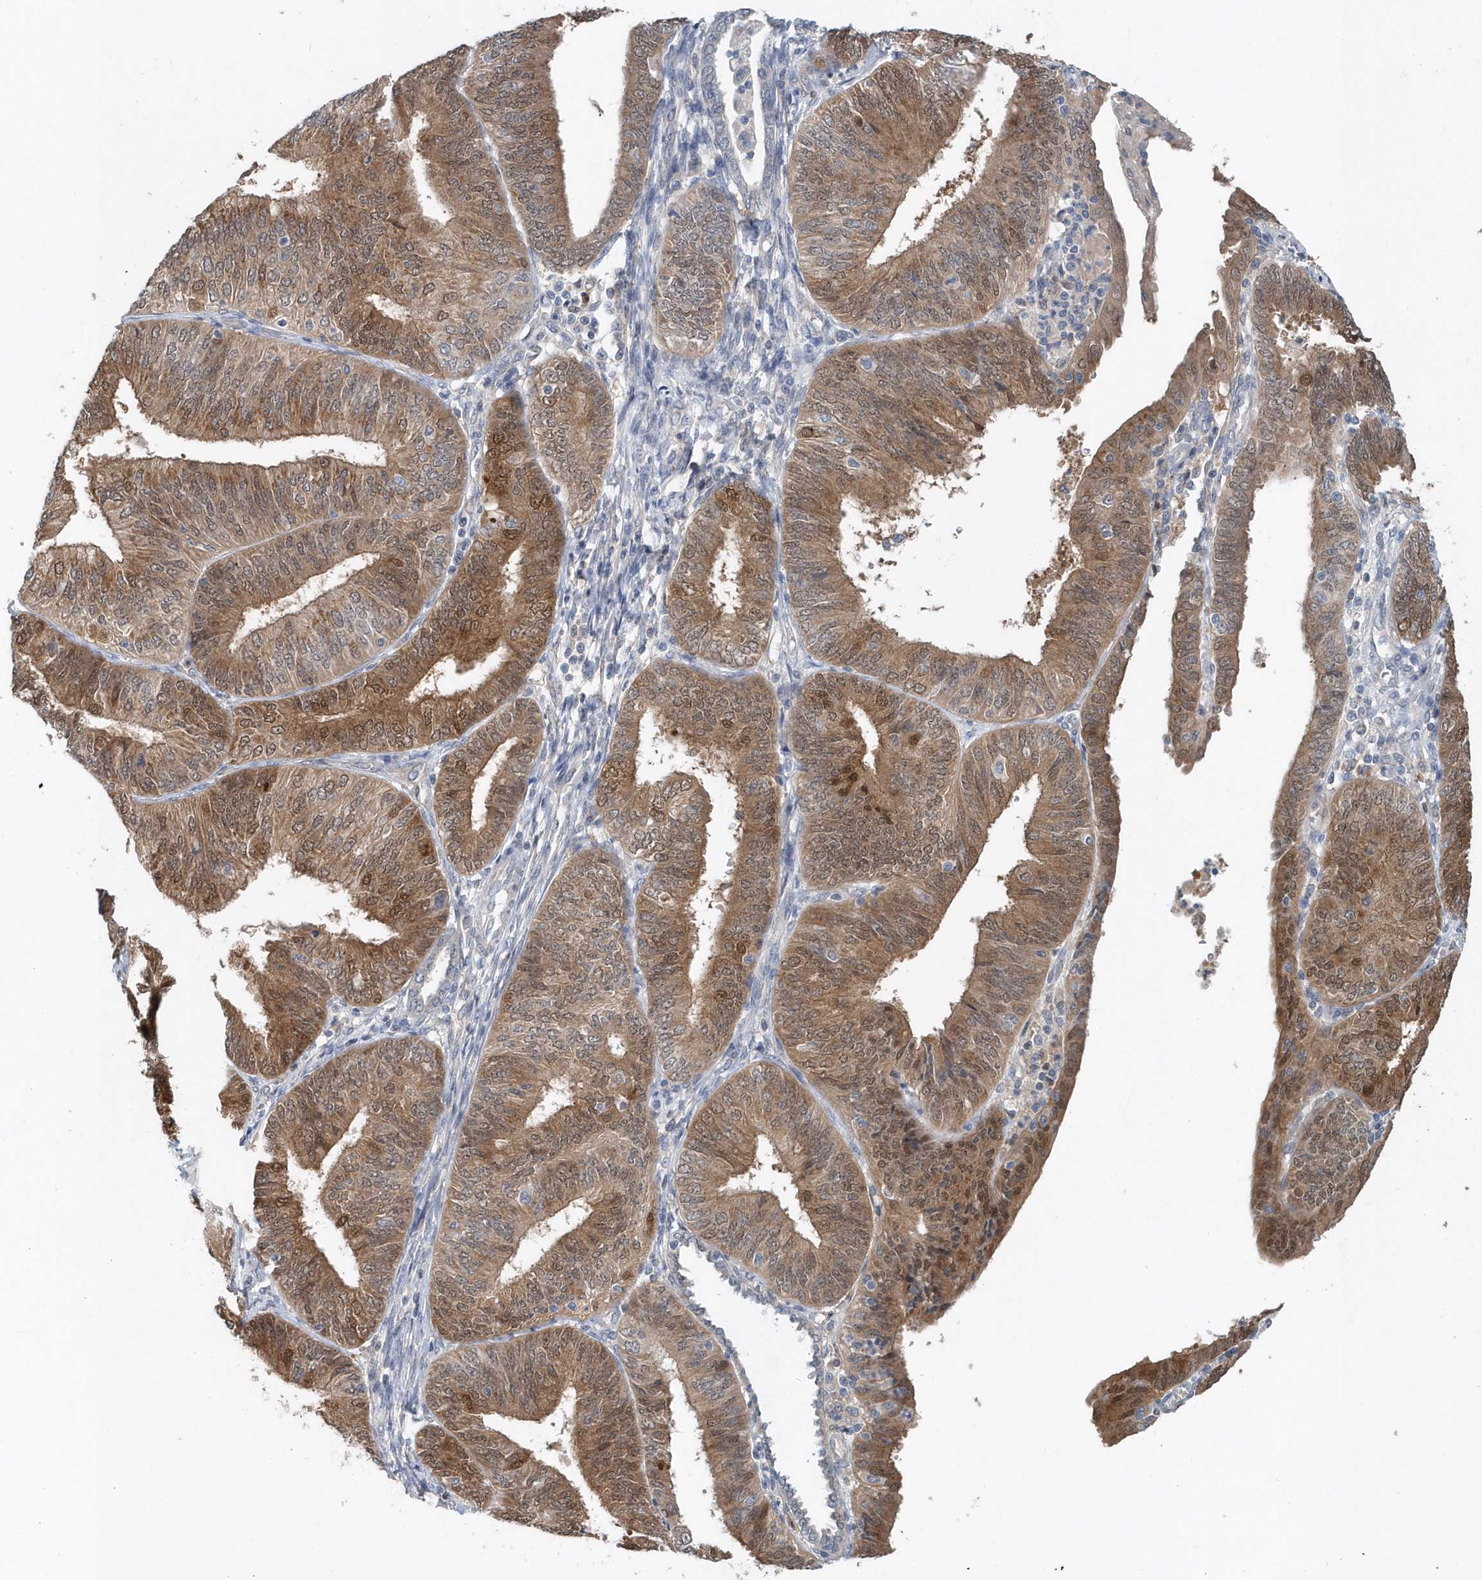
{"staining": {"intensity": "strong", "quantity": ">75%", "location": "cytoplasmic/membranous,nuclear"}, "tissue": "endometrial cancer", "cell_type": "Tumor cells", "image_type": "cancer", "snomed": [{"axis": "morphology", "description": "Adenocarcinoma, NOS"}, {"axis": "topography", "description": "Endometrium"}], "caption": "Endometrial cancer (adenocarcinoma) stained with DAB immunohistochemistry (IHC) shows high levels of strong cytoplasmic/membranous and nuclear staining in about >75% of tumor cells.", "gene": "PFN2", "patient": {"sex": "female", "age": 58}}